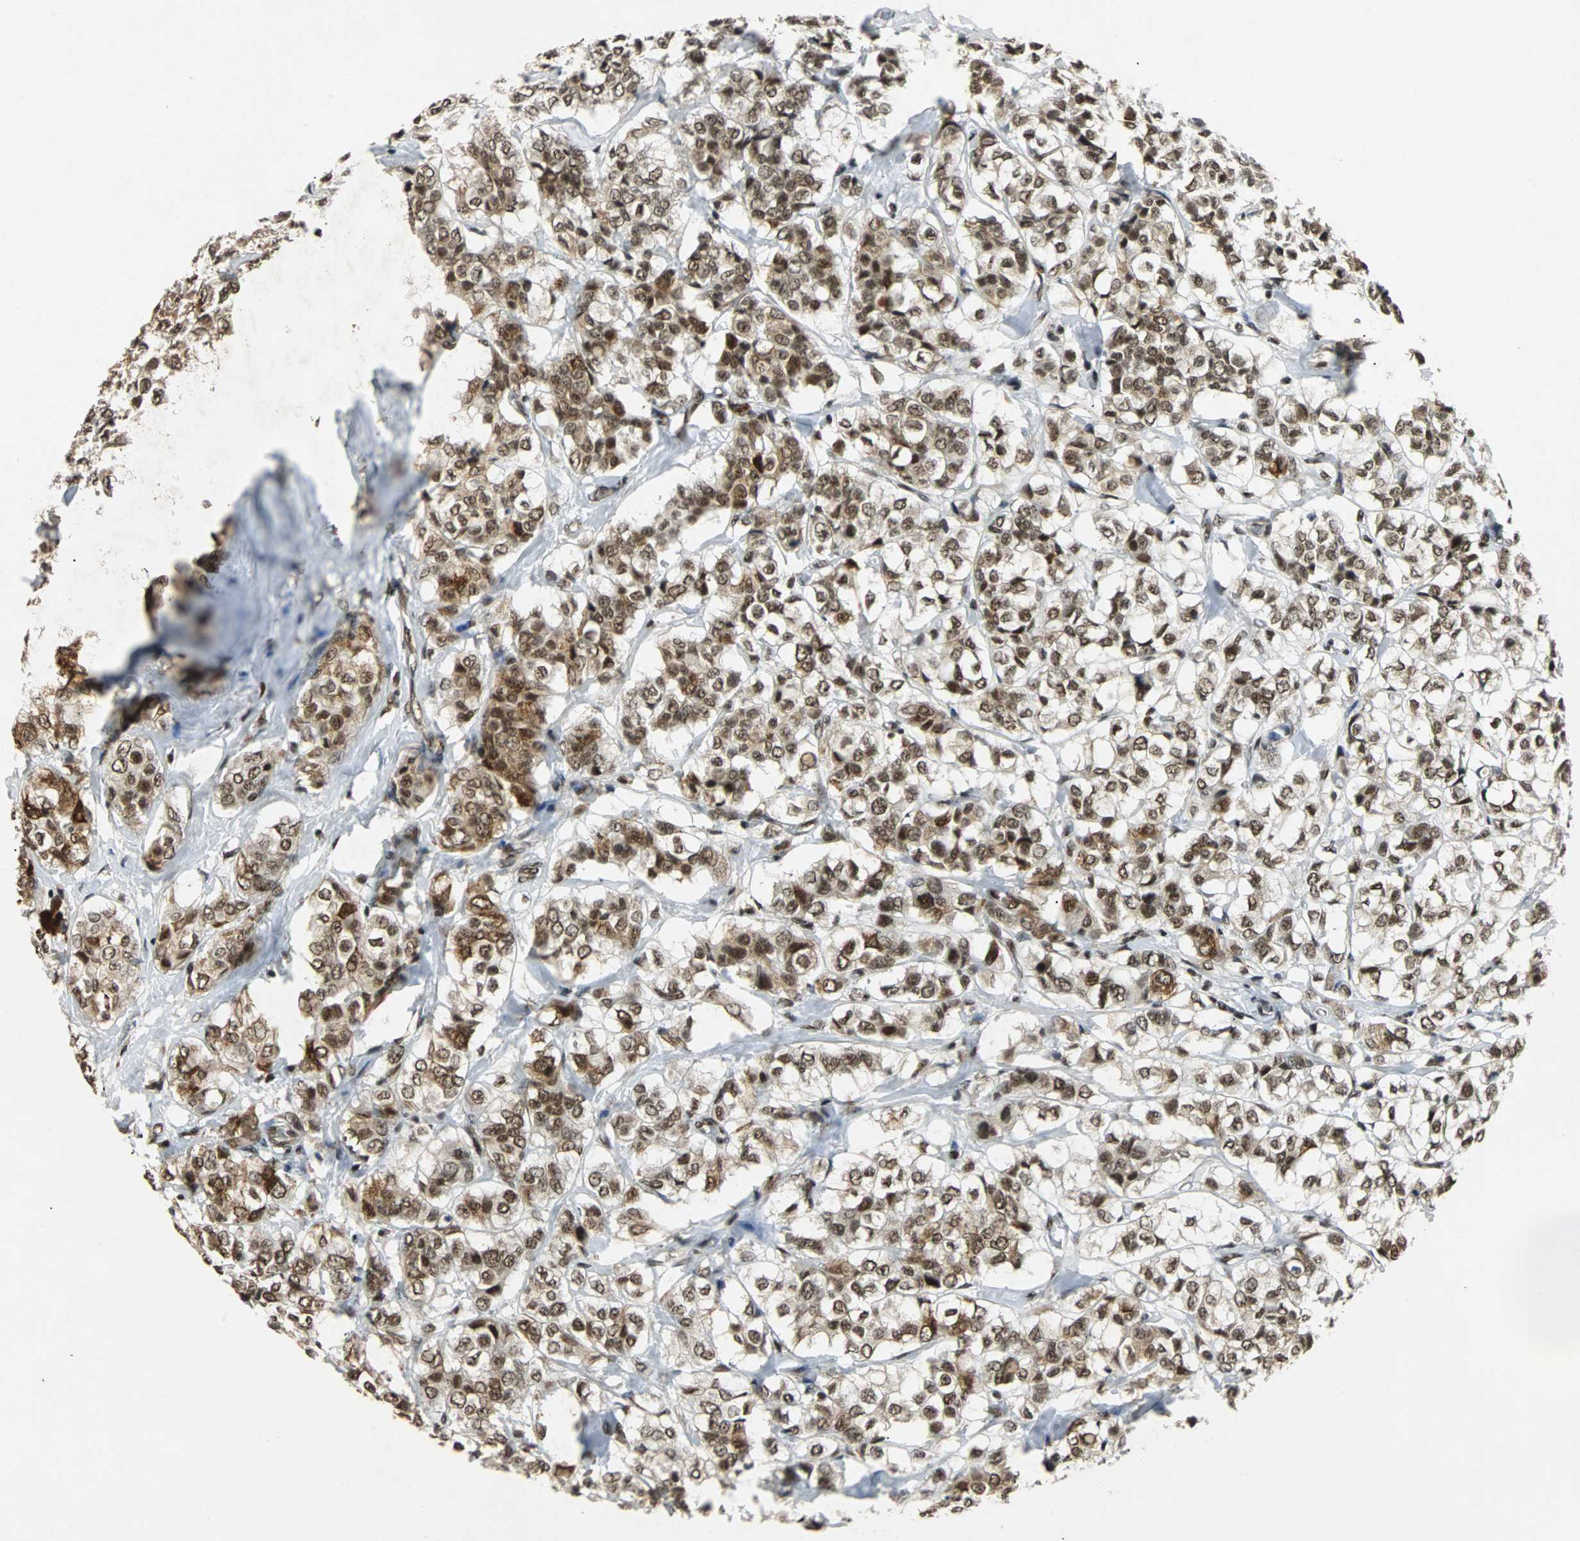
{"staining": {"intensity": "strong", "quantity": ">75%", "location": "nuclear"}, "tissue": "breast cancer", "cell_type": "Tumor cells", "image_type": "cancer", "snomed": [{"axis": "morphology", "description": "Lobular carcinoma"}, {"axis": "topography", "description": "Breast"}], "caption": "Human breast lobular carcinoma stained with a brown dye reveals strong nuclear positive expression in approximately >75% of tumor cells.", "gene": "TAF5", "patient": {"sex": "female", "age": 60}}